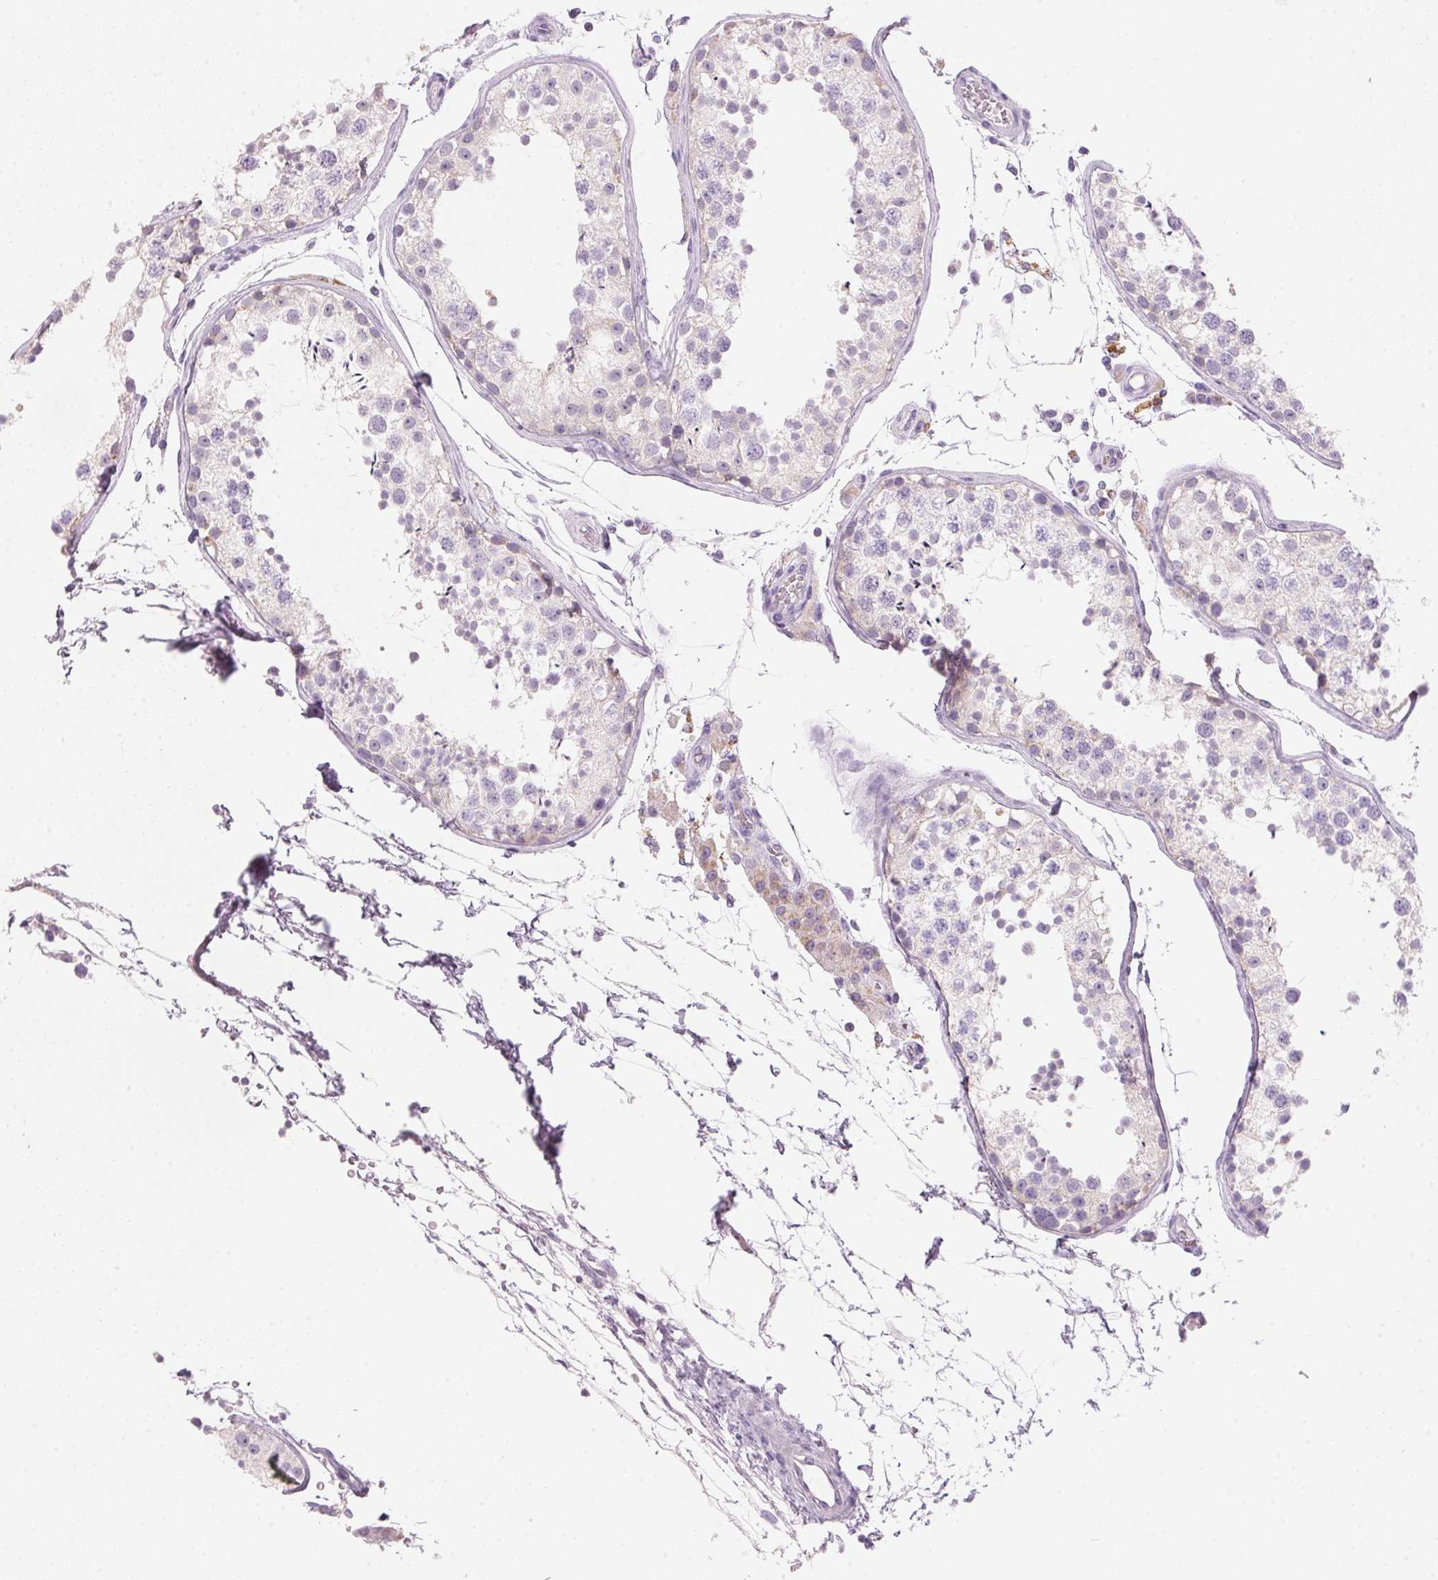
{"staining": {"intensity": "negative", "quantity": "none", "location": "none"}, "tissue": "testis", "cell_type": "Cells in seminiferous ducts", "image_type": "normal", "snomed": [{"axis": "morphology", "description": "Normal tissue, NOS"}, {"axis": "topography", "description": "Testis"}], "caption": "Immunohistochemical staining of benign testis displays no significant staining in cells in seminiferous ducts. Brightfield microscopy of IHC stained with DAB (brown) and hematoxylin (blue), captured at high magnification.", "gene": "CYP11B1", "patient": {"sex": "male", "age": 29}}